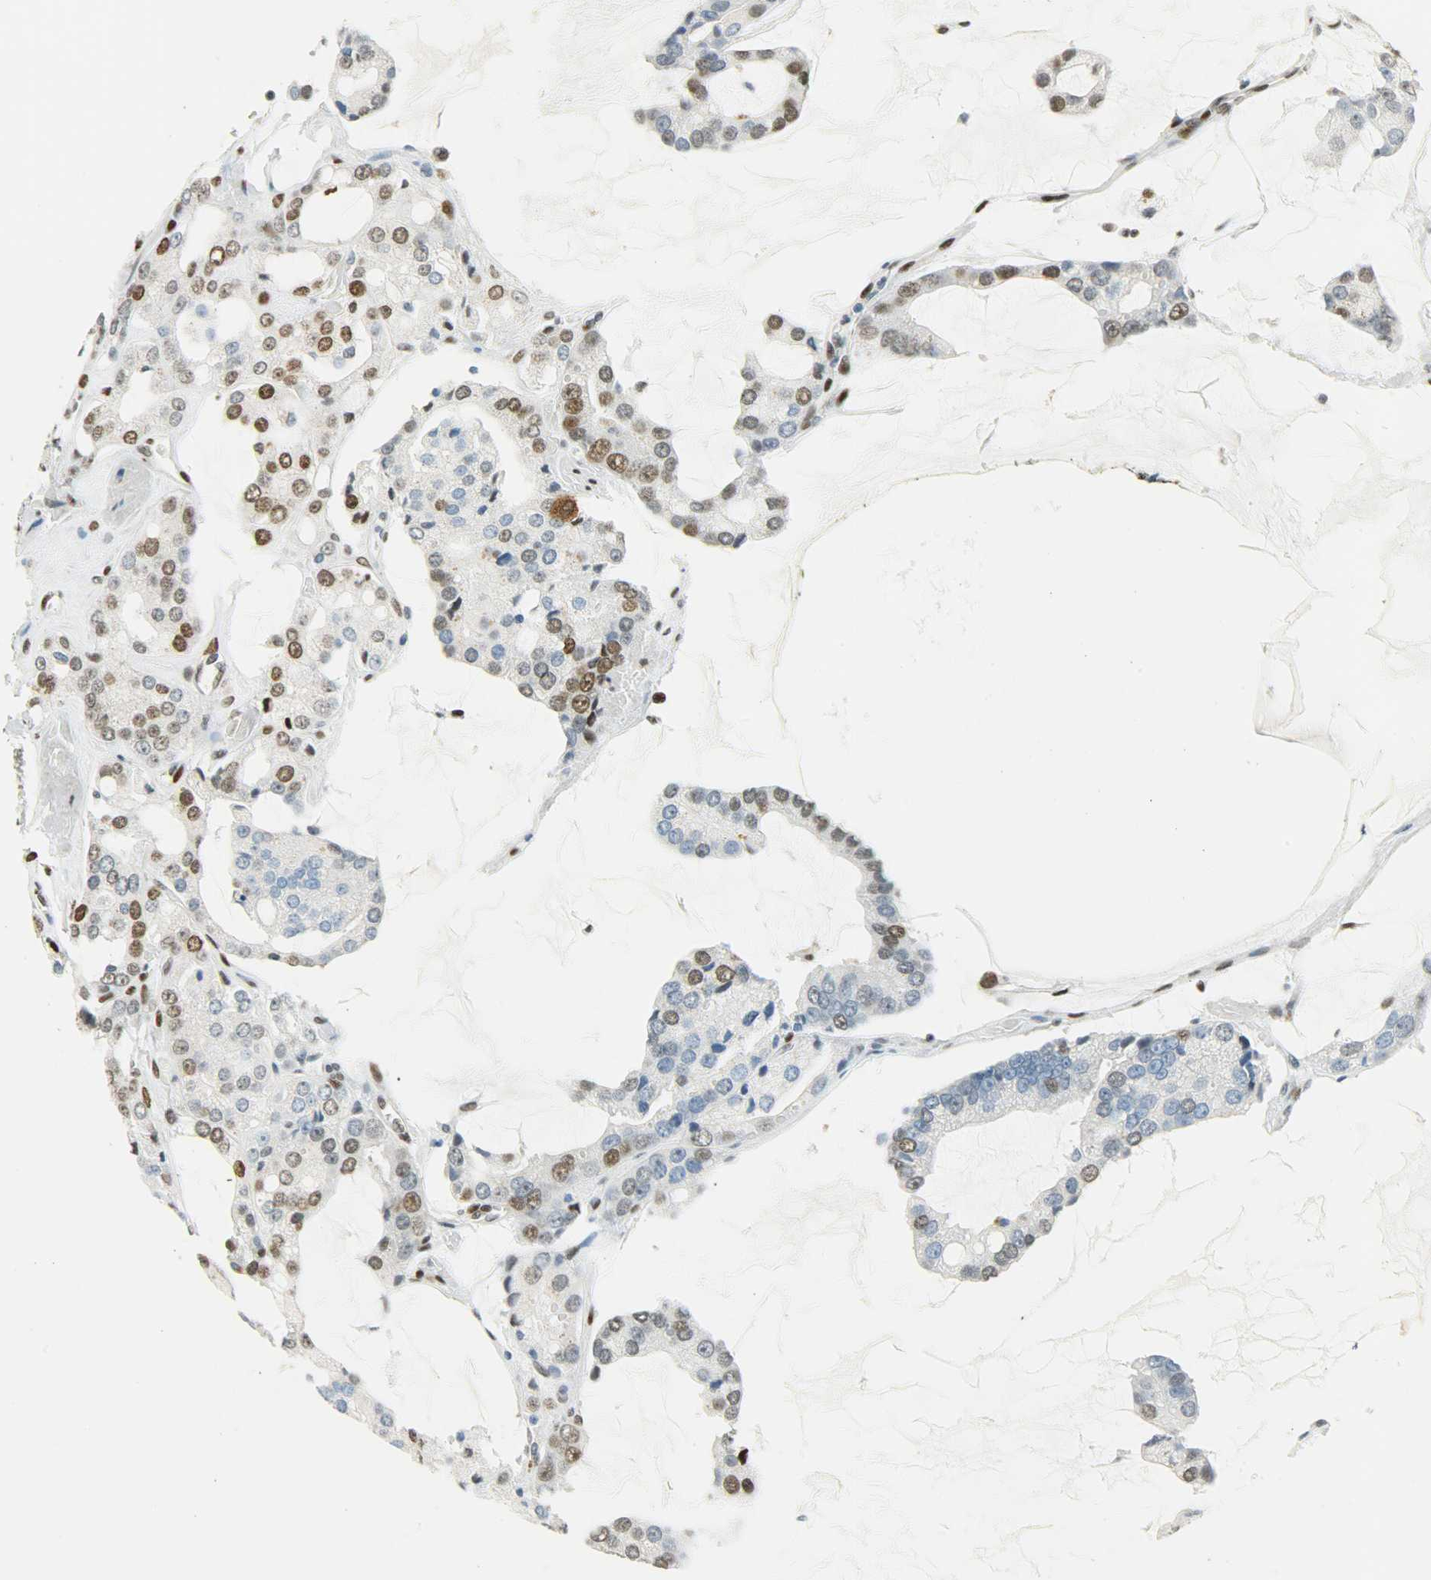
{"staining": {"intensity": "moderate", "quantity": "25%-75%", "location": "nuclear"}, "tissue": "prostate cancer", "cell_type": "Tumor cells", "image_type": "cancer", "snomed": [{"axis": "morphology", "description": "Adenocarcinoma, High grade"}, {"axis": "topography", "description": "Prostate"}], "caption": "Protein expression analysis of human prostate adenocarcinoma (high-grade) reveals moderate nuclear expression in approximately 25%-75% of tumor cells.", "gene": "JUNB", "patient": {"sex": "male", "age": 67}}